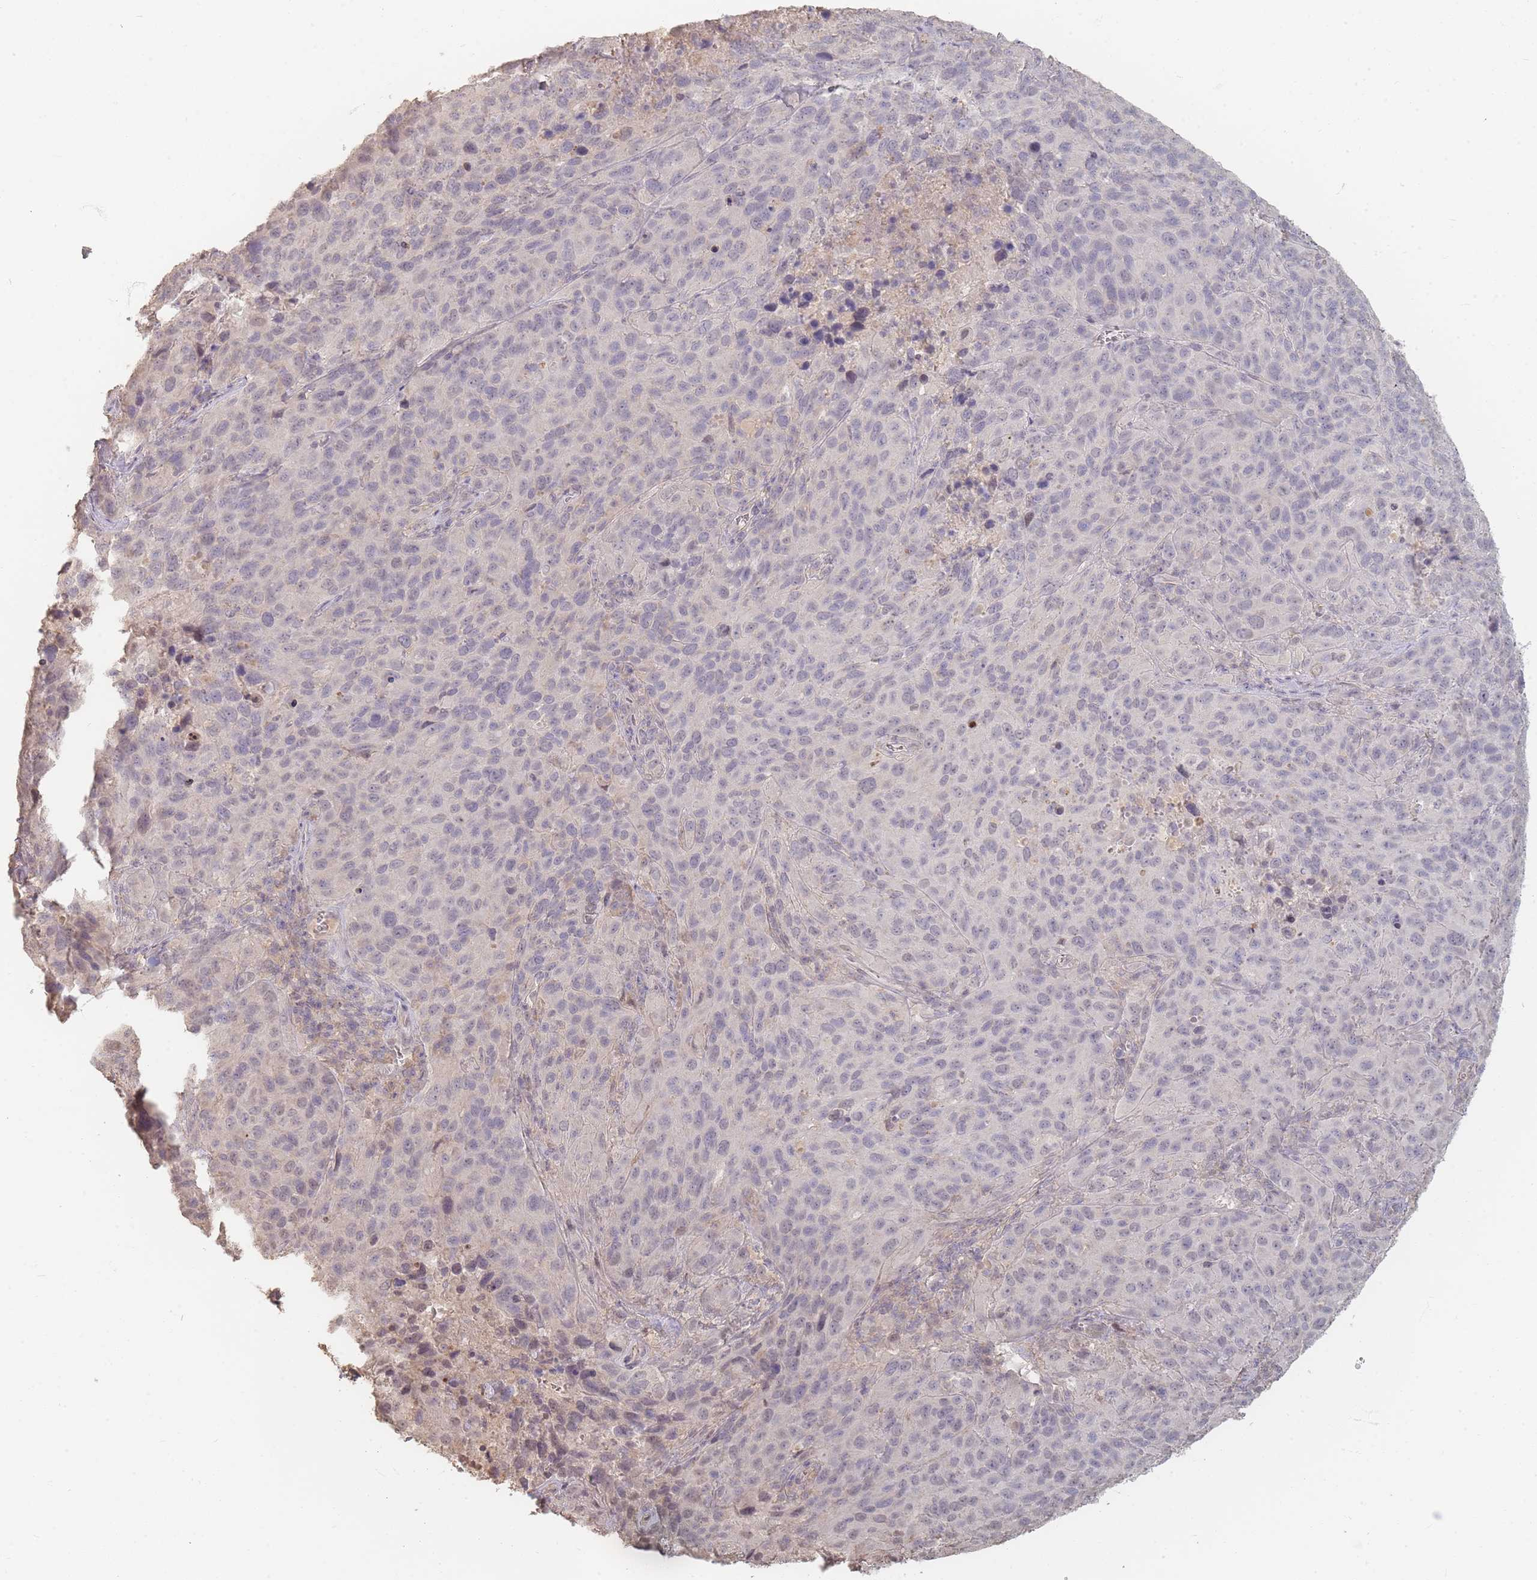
{"staining": {"intensity": "negative", "quantity": "none", "location": "none"}, "tissue": "cervical cancer", "cell_type": "Tumor cells", "image_type": "cancer", "snomed": [{"axis": "morphology", "description": "Squamous cell carcinoma, NOS"}, {"axis": "topography", "description": "Cervix"}], "caption": "Immunohistochemistry histopathology image of human cervical squamous cell carcinoma stained for a protein (brown), which shows no positivity in tumor cells.", "gene": "RFTN1", "patient": {"sex": "female", "age": 51}}